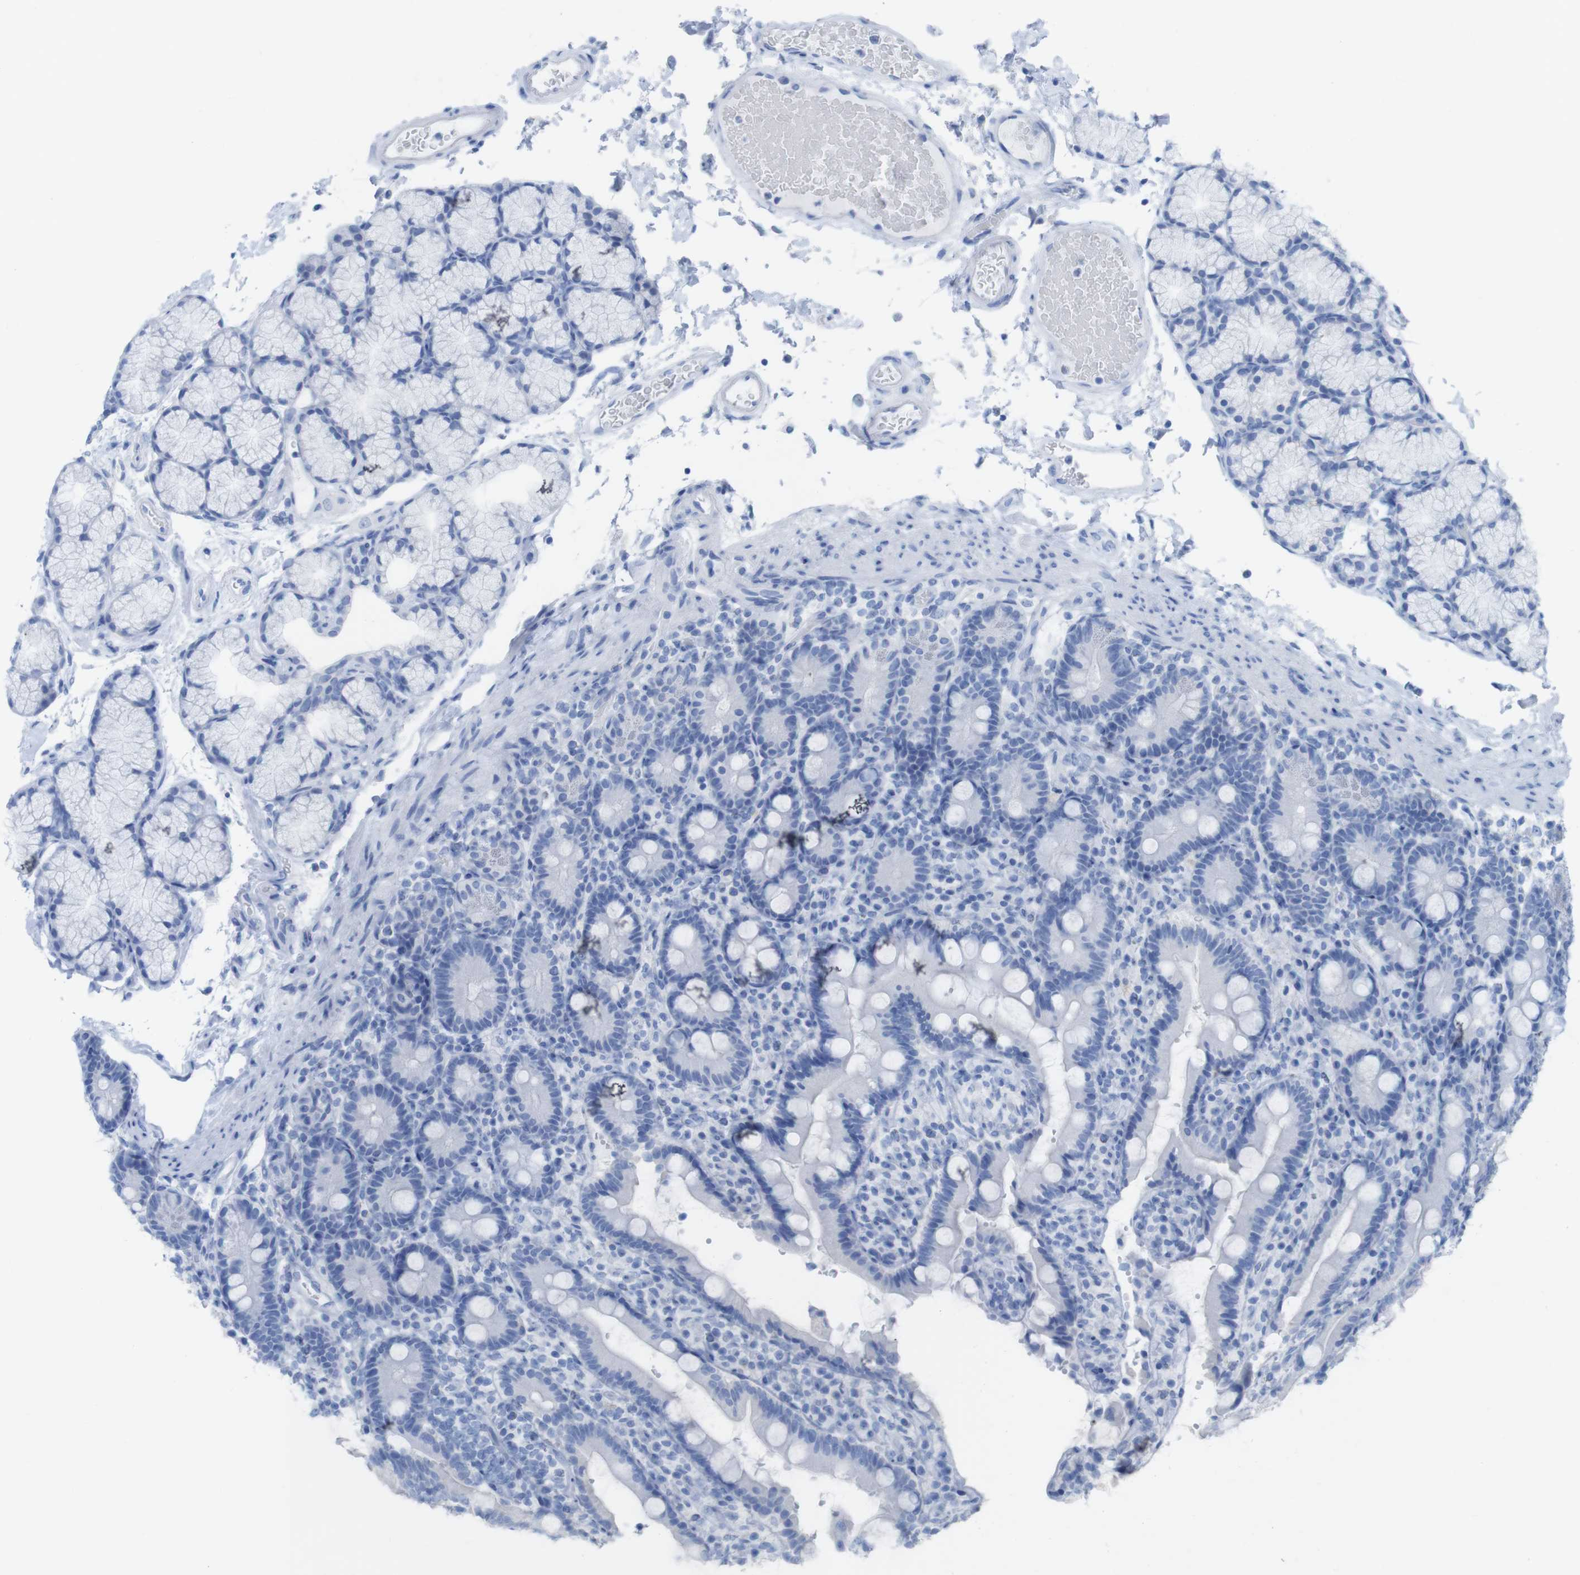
{"staining": {"intensity": "negative", "quantity": "none", "location": "none"}, "tissue": "duodenum", "cell_type": "Glandular cells", "image_type": "normal", "snomed": [{"axis": "morphology", "description": "Normal tissue, NOS"}, {"axis": "topography", "description": "Small intestine, NOS"}], "caption": "This is a image of IHC staining of unremarkable duodenum, which shows no staining in glandular cells.", "gene": "MYH7", "patient": {"sex": "female", "age": 71}}